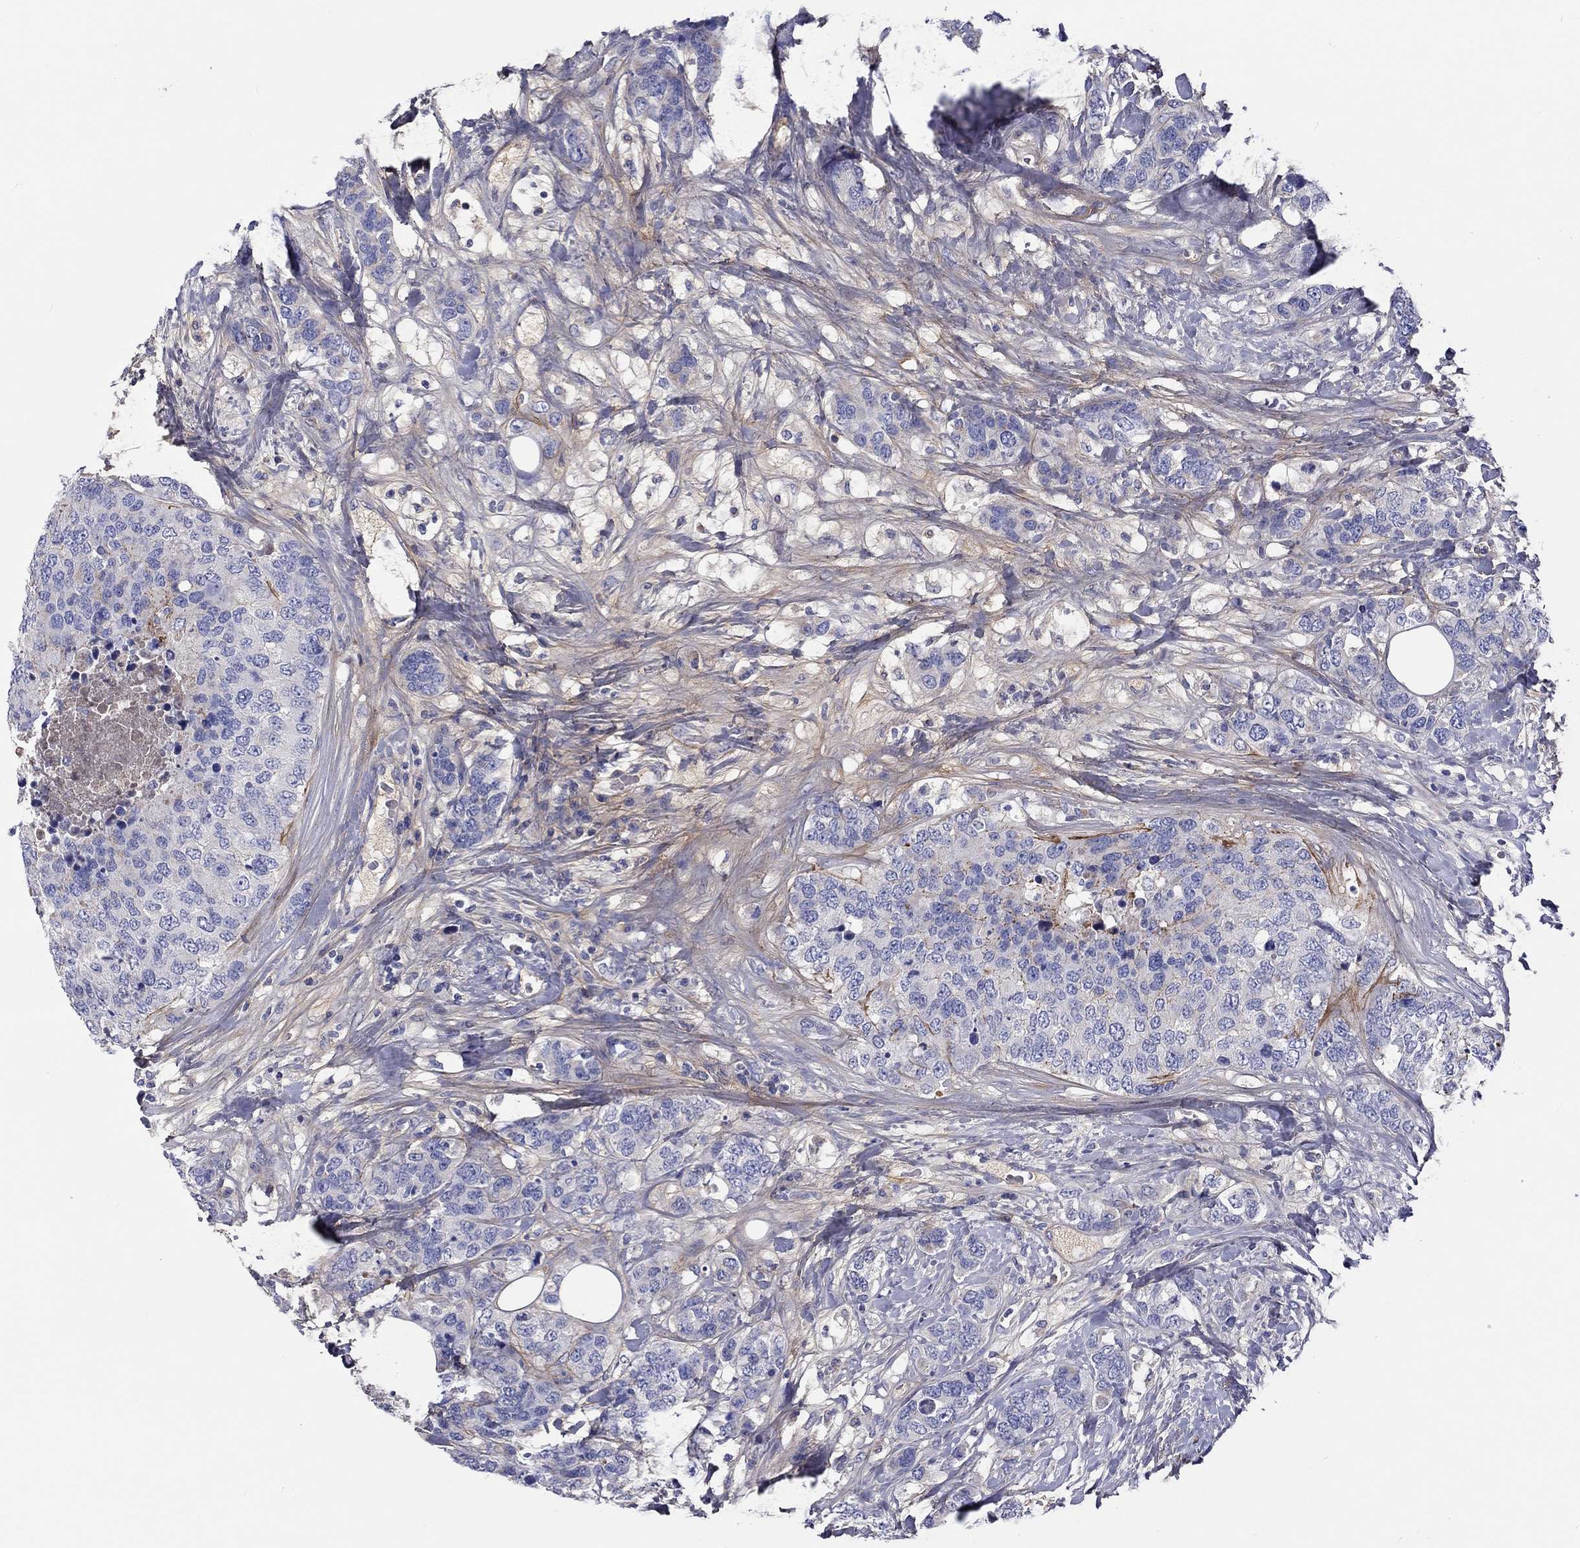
{"staining": {"intensity": "negative", "quantity": "none", "location": "none"}, "tissue": "breast cancer", "cell_type": "Tumor cells", "image_type": "cancer", "snomed": [{"axis": "morphology", "description": "Lobular carcinoma"}, {"axis": "topography", "description": "Breast"}], "caption": "Tumor cells are negative for protein expression in human breast lobular carcinoma.", "gene": "TGFBI", "patient": {"sex": "female", "age": 59}}